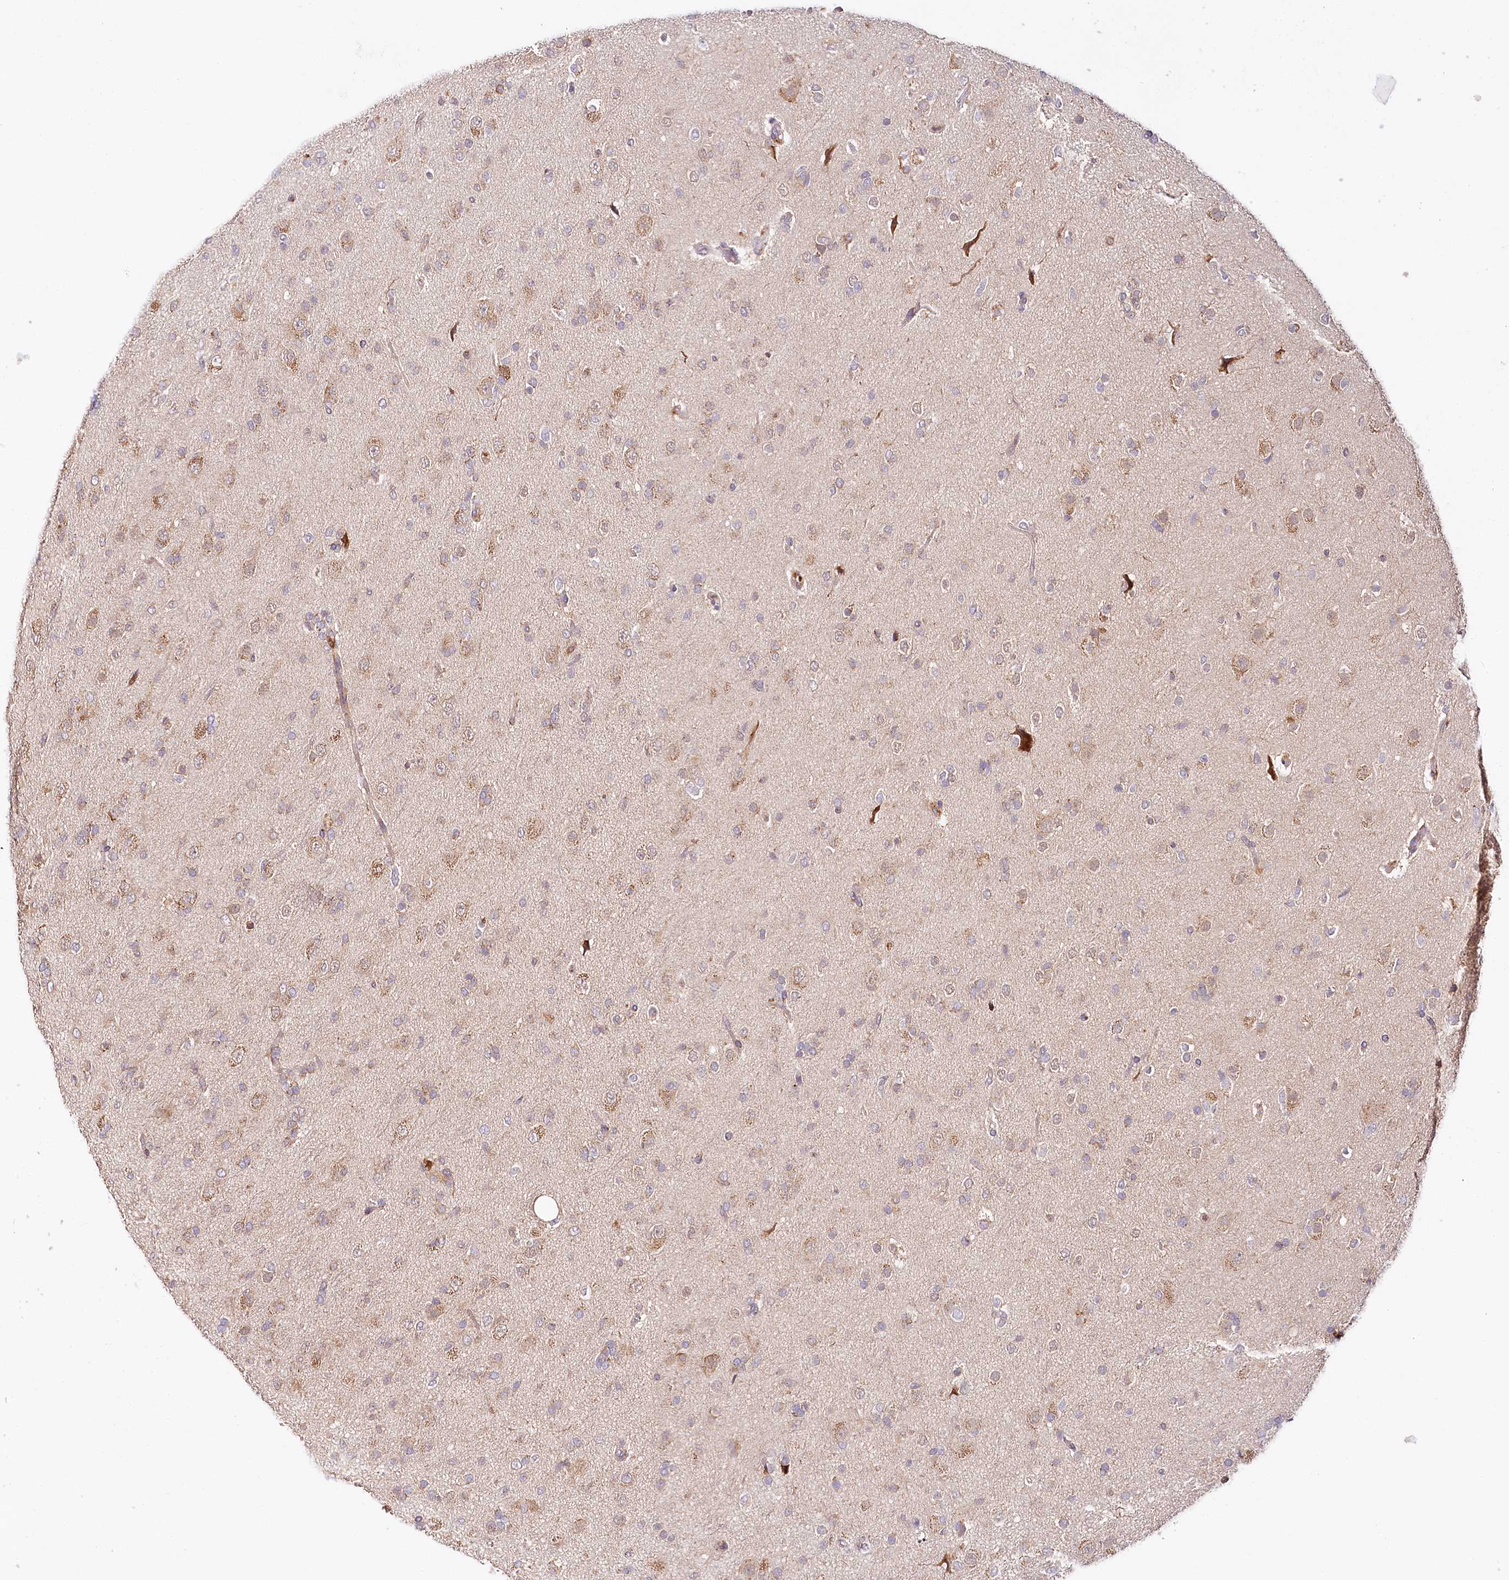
{"staining": {"intensity": "strong", "quantity": "25%-75%", "location": "cytoplasmic/membranous"}, "tissue": "glioma", "cell_type": "Tumor cells", "image_type": "cancer", "snomed": [{"axis": "morphology", "description": "Glioma, malignant, Low grade"}, {"axis": "topography", "description": "Brain"}], "caption": "Immunohistochemistry (IHC) micrograph of neoplastic tissue: glioma stained using IHC reveals high levels of strong protein expression localized specifically in the cytoplasmic/membranous of tumor cells, appearing as a cytoplasmic/membranous brown color.", "gene": "VEGFA", "patient": {"sex": "male", "age": 65}}